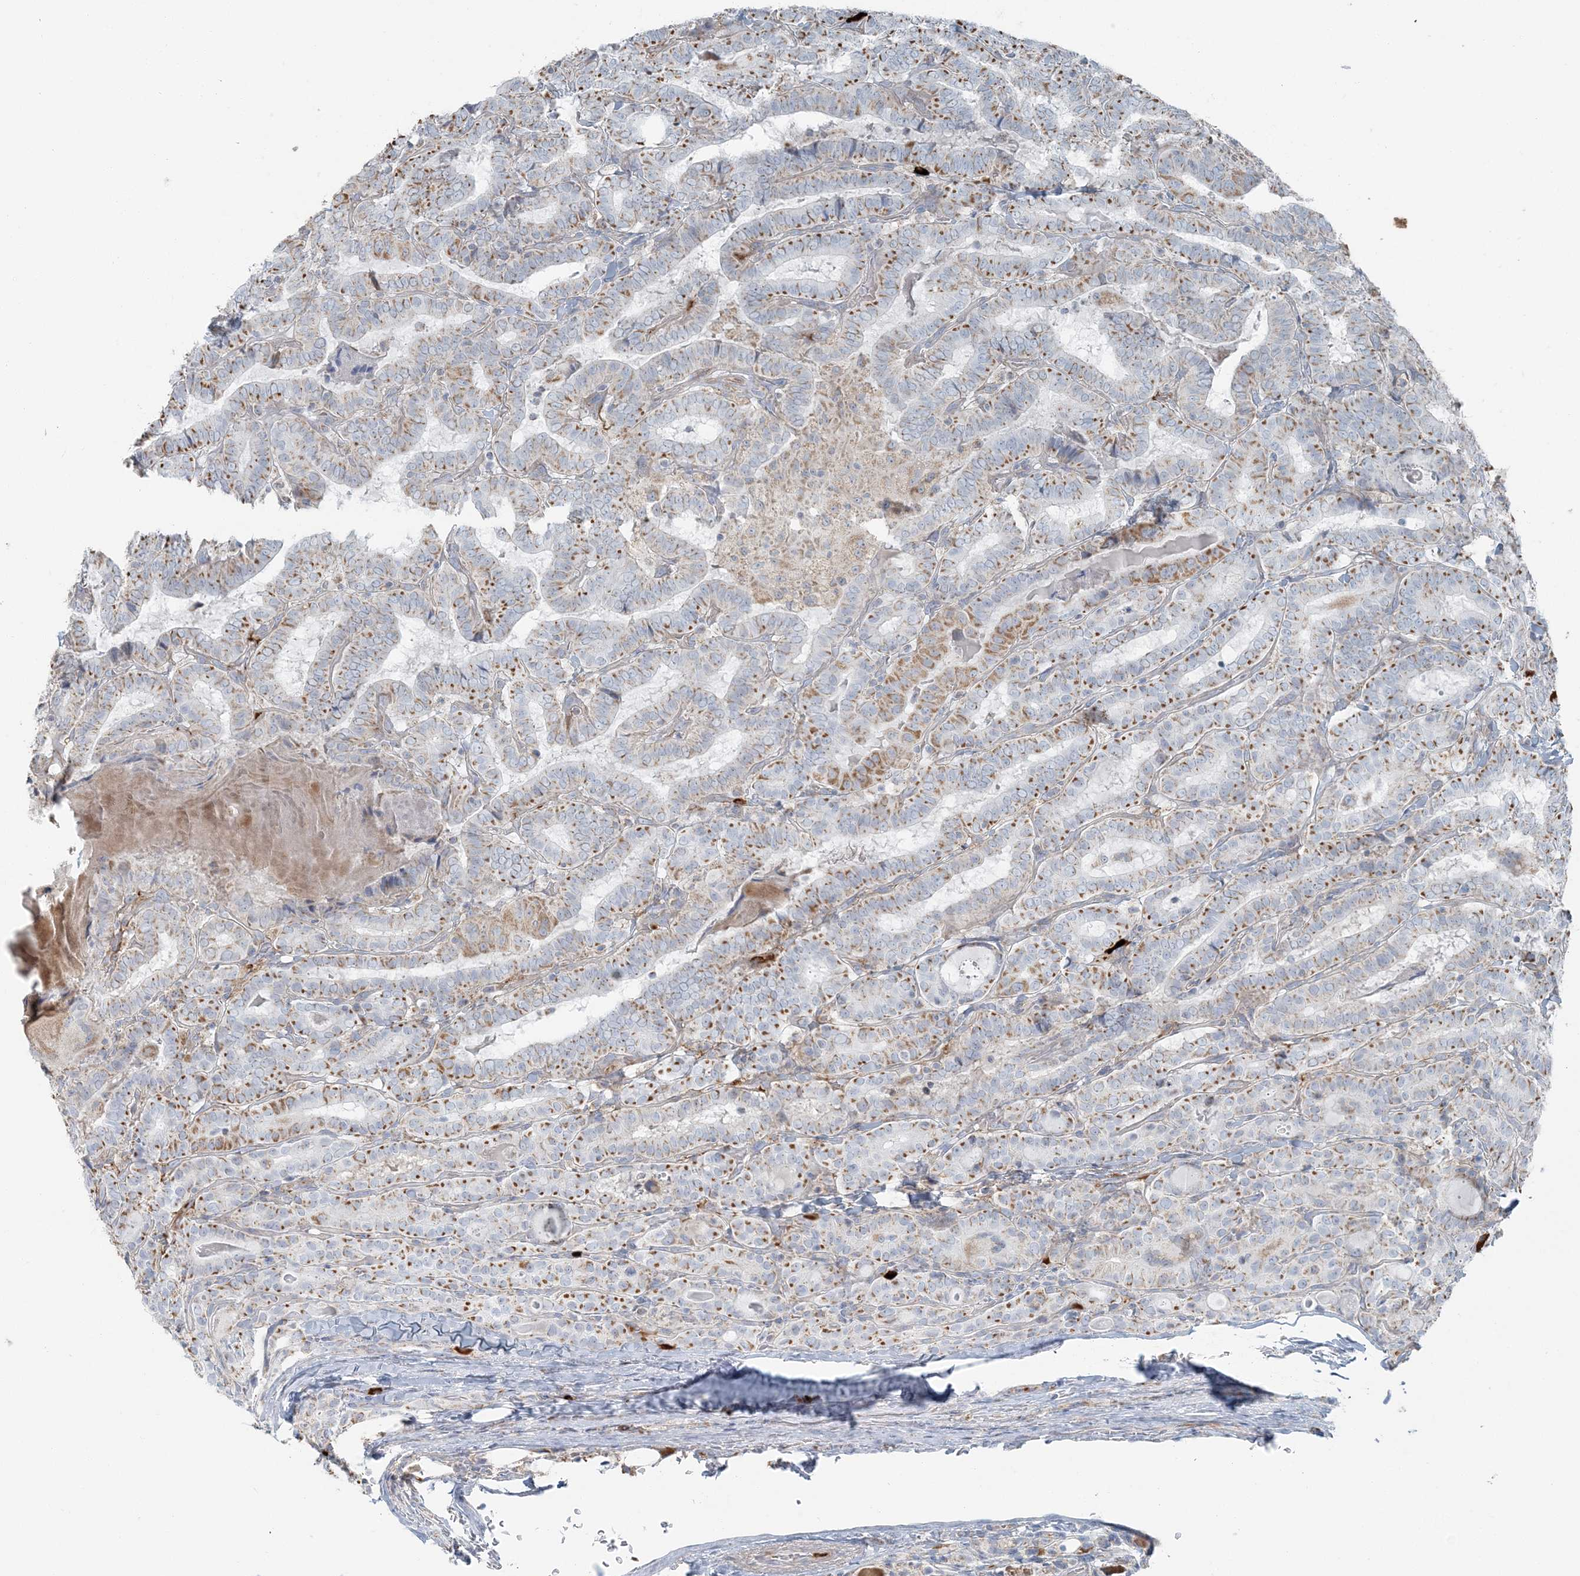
{"staining": {"intensity": "moderate", "quantity": "25%-75%", "location": "cytoplasmic/membranous"}, "tissue": "thyroid cancer", "cell_type": "Tumor cells", "image_type": "cancer", "snomed": [{"axis": "morphology", "description": "Papillary adenocarcinoma, NOS"}, {"axis": "topography", "description": "Thyroid gland"}], "caption": "The micrograph shows staining of papillary adenocarcinoma (thyroid), revealing moderate cytoplasmic/membranous protein expression (brown color) within tumor cells.", "gene": "SLC22A16", "patient": {"sex": "female", "age": 72}}